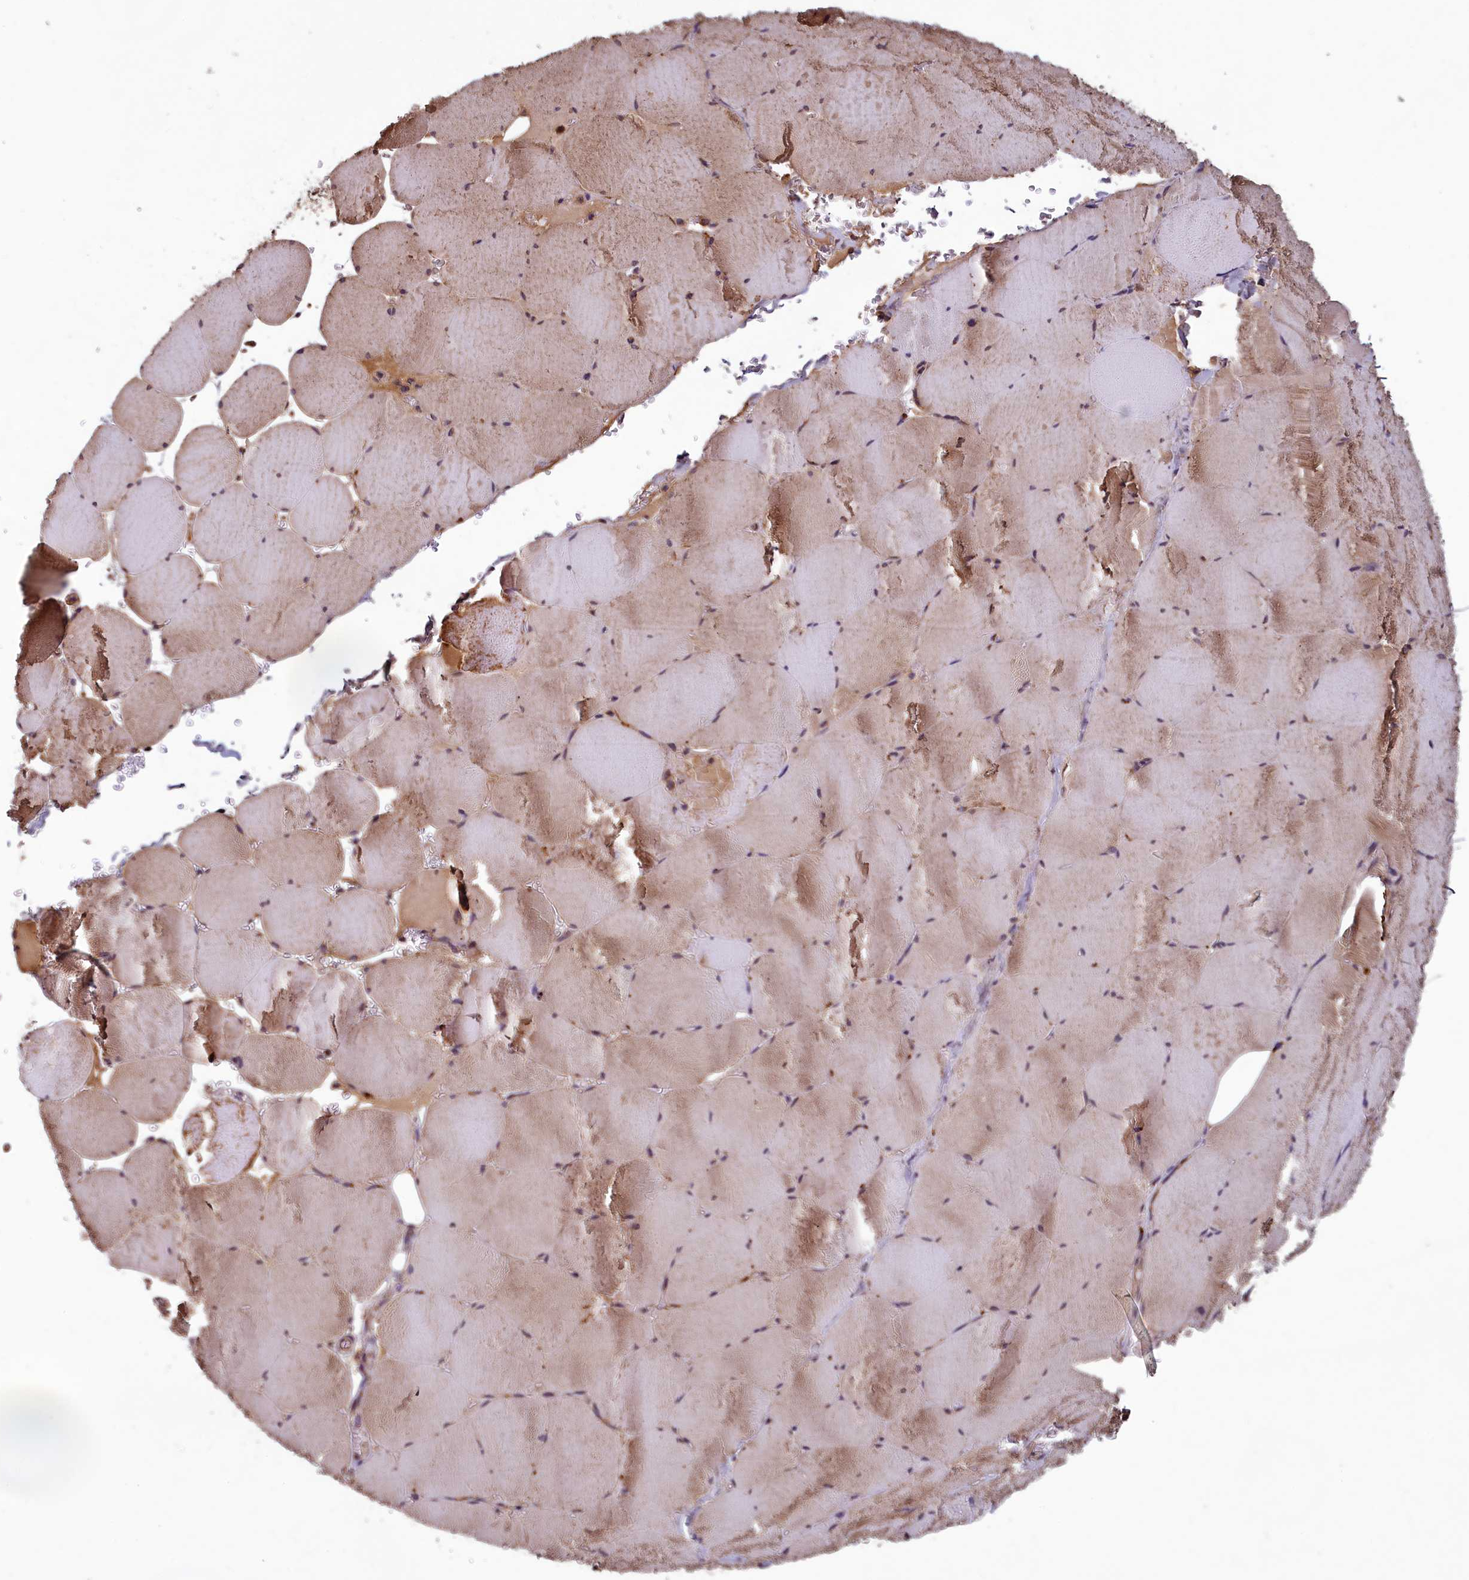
{"staining": {"intensity": "moderate", "quantity": ">75%", "location": "cytoplasmic/membranous"}, "tissue": "skeletal muscle", "cell_type": "Myocytes", "image_type": "normal", "snomed": [{"axis": "morphology", "description": "Normal tissue, NOS"}, {"axis": "topography", "description": "Skeletal muscle"}, {"axis": "topography", "description": "Head-Neck"}], "caption": "This image demonstrates IHC staining of unremarkable human skeletal muscle, with medium moderate cytoplasmic/membranous positivity in about >75% of myocytes.", "gene": "CCDC15", "patient": {"sex": "male", "age": 66}}